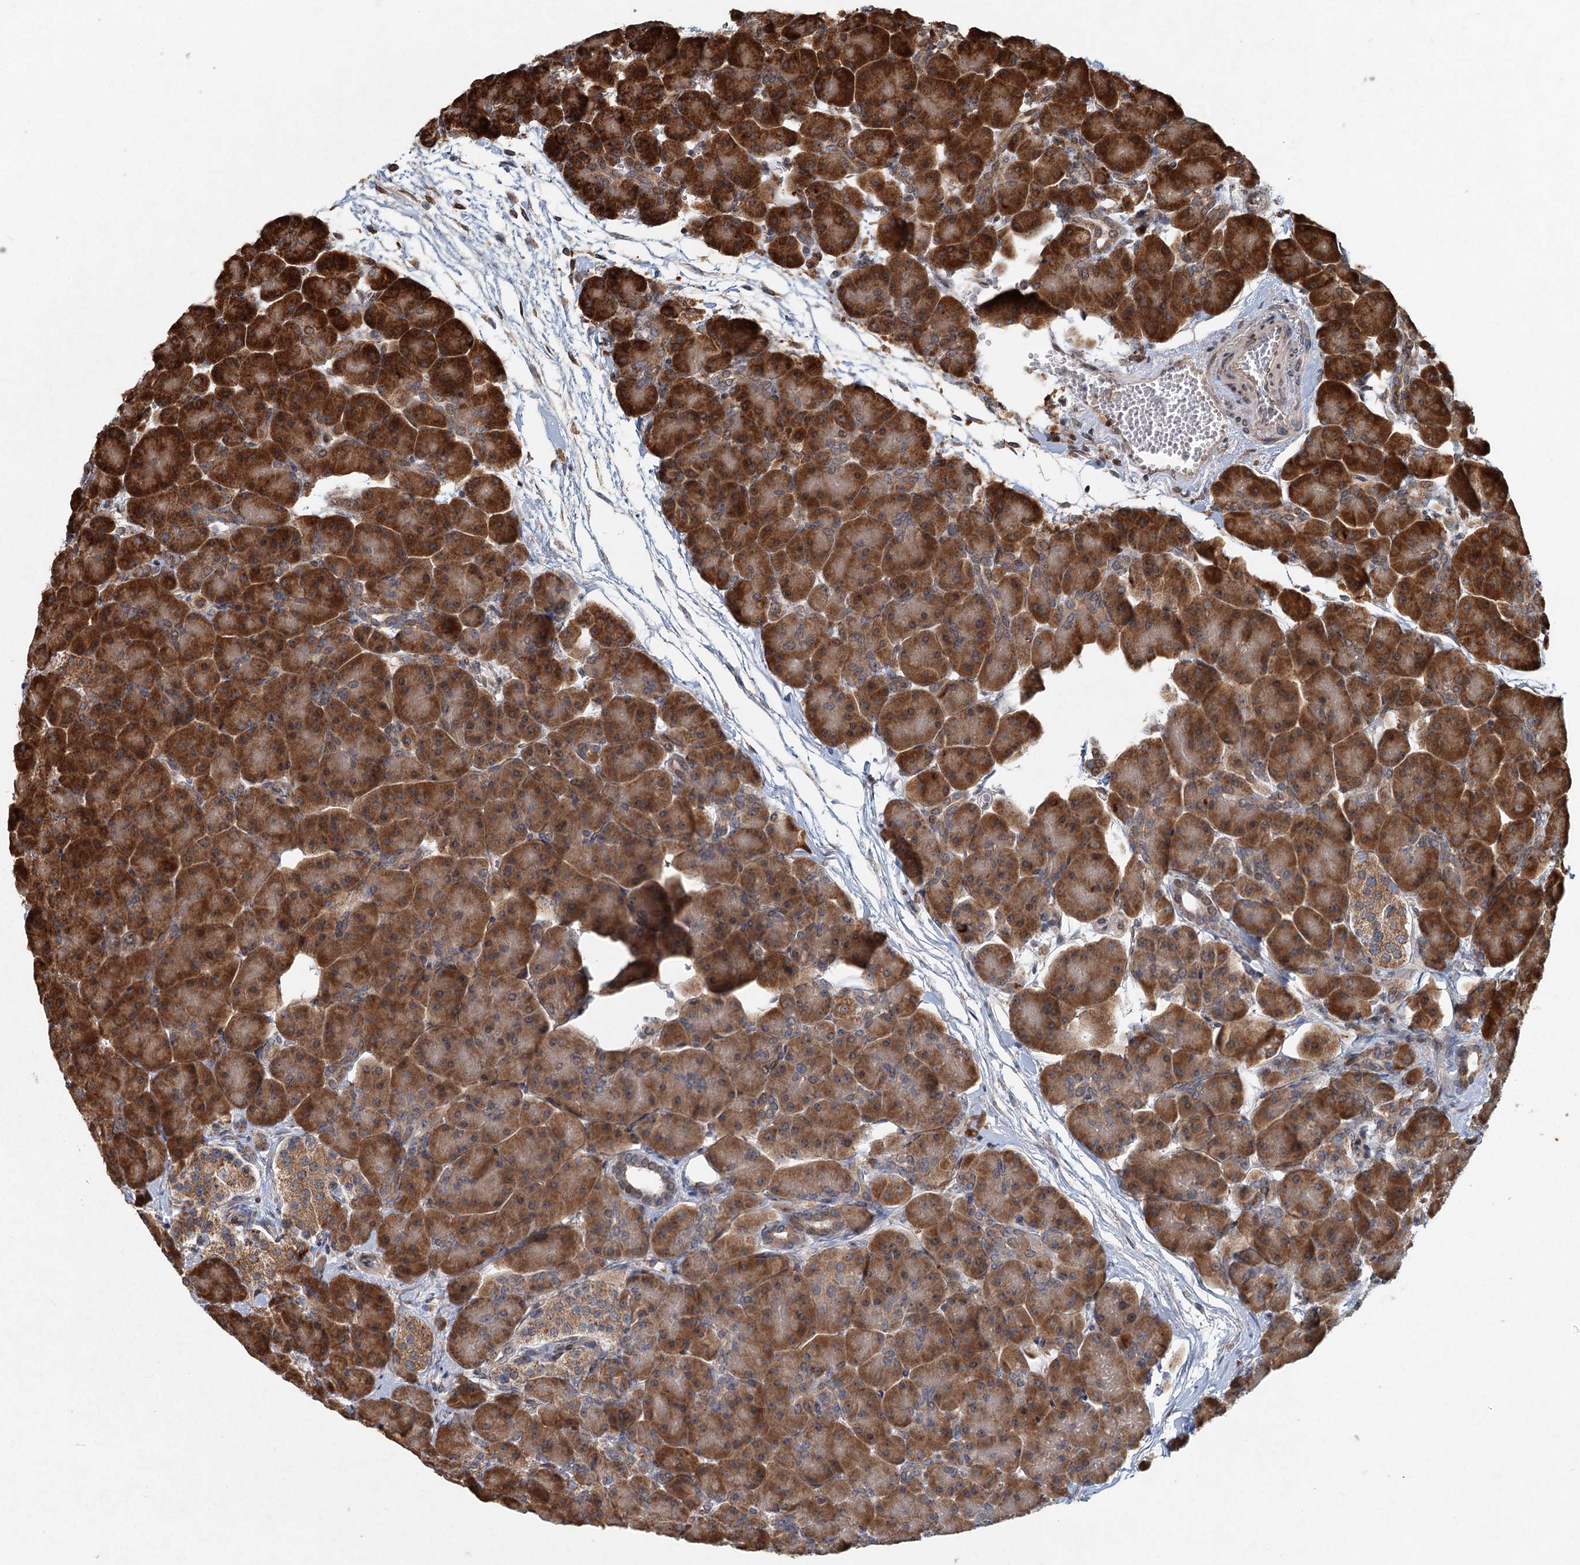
{"staining": {"intensity": "strong", "quantity": ">75%", "location": "cytoplasmic/membranous"}, "tissue": "pancreas", "cell_type": "Exocrine glandular cells", "image_type": "normal", "snomed": [{"axis": "morphology", "description": "Normal tissue, NOS"}, {"axis": "topography", "description": "Pancreas"}], "caption": "Pancreas stained with DAB (3,3'-diaminobenzidine) IHC exhibits high levels of strong cytoplasmic/membranous positivity in about >75% of exocrine glandular cells.", "gene": "SRPX2", "patient": {"sex": "male", "age": 66}}